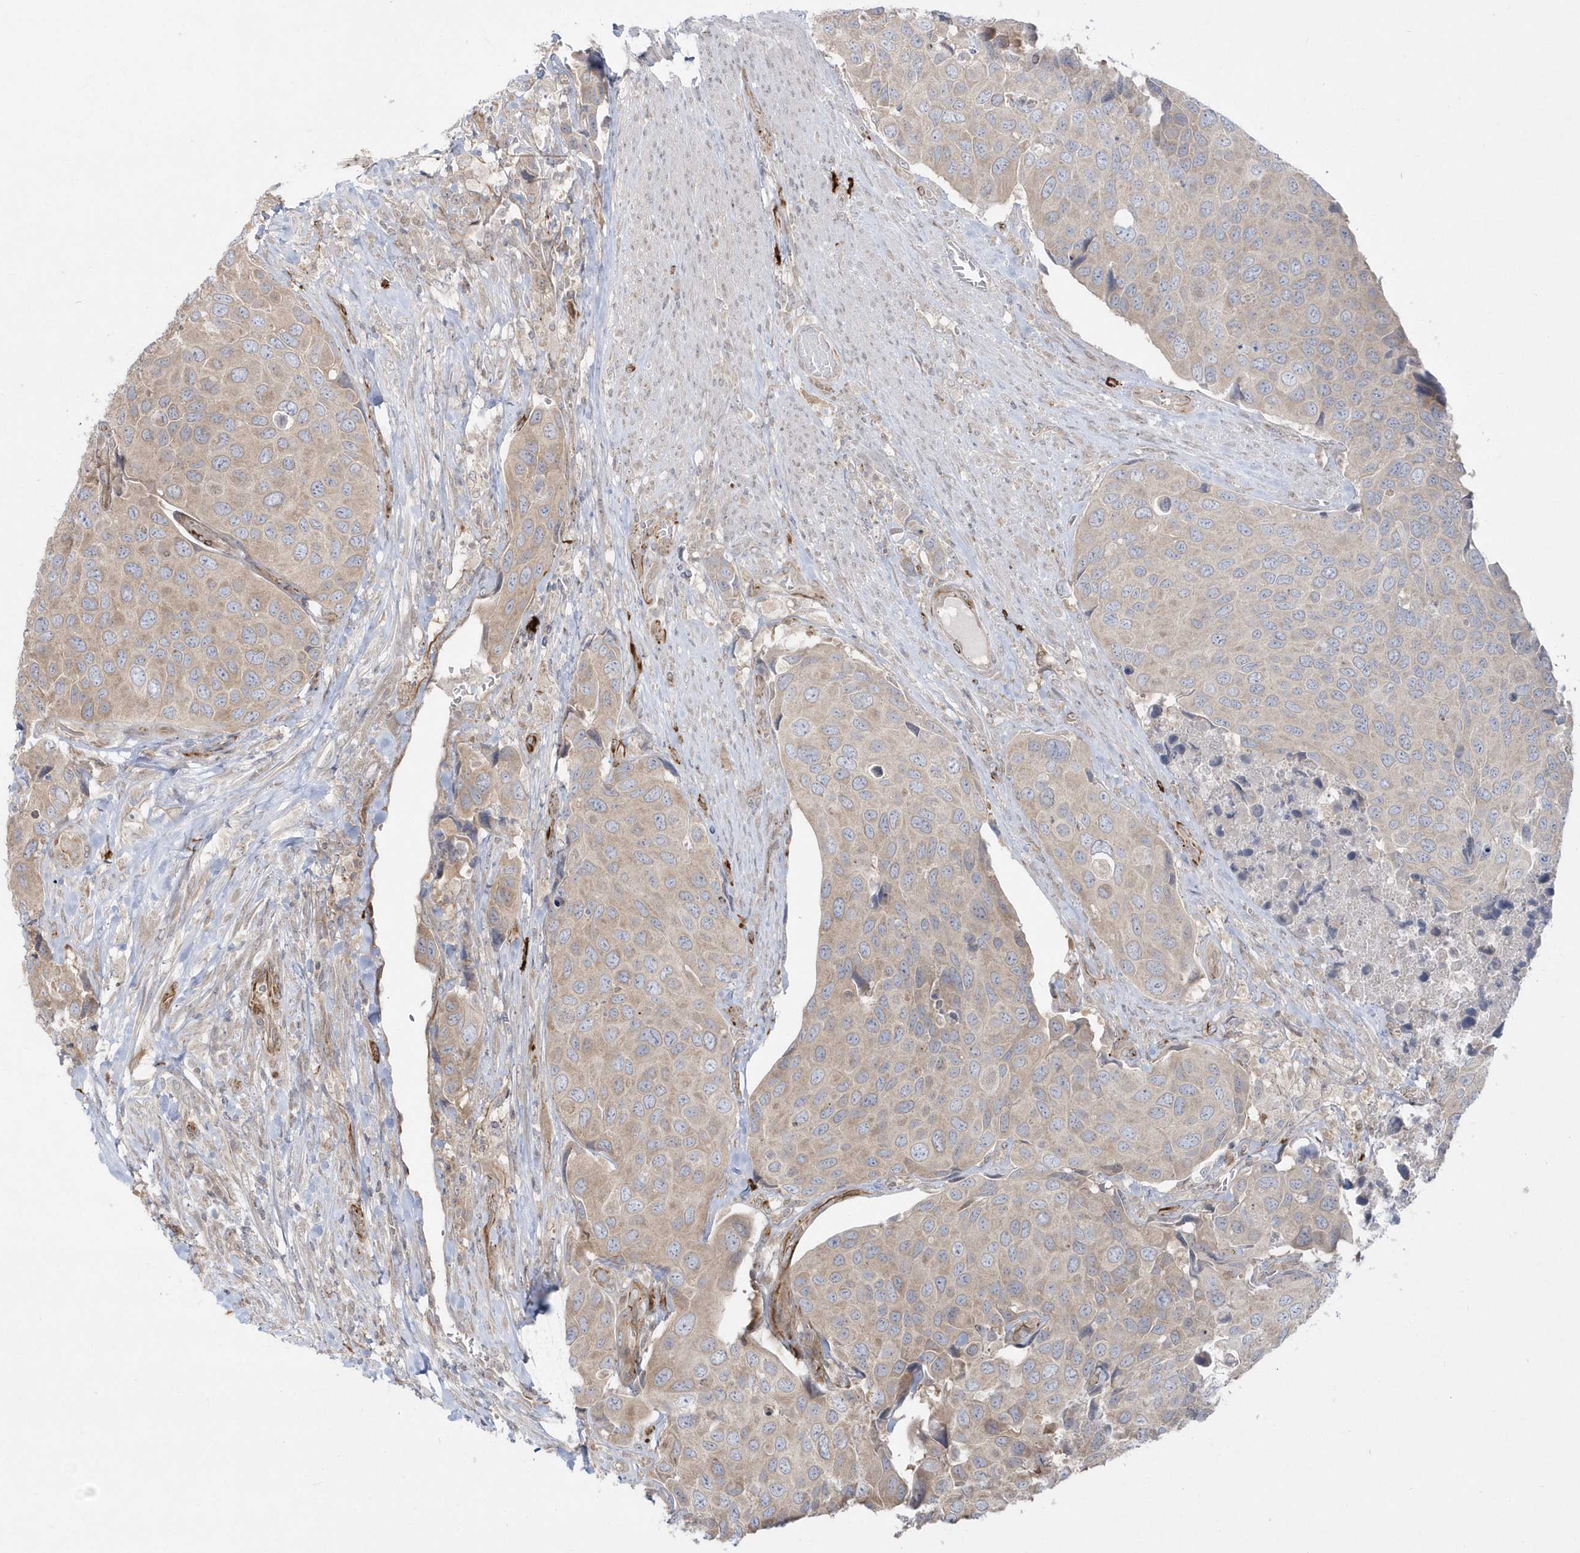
{"staining": {"intensity": "weak", "quantity": "25%-75%", "location": "cytoplasmic/membranous"}, "tissue": "urothelial cancer", "cell_type": "Tumor cells", "image_type": "cancer", "snomed": [{"axis": "morphology", "description": "Urothelial carcinoma, High grade"}, {"axis": "topography", "description": "Urinary bladder"}], "caption": "Immunohistochemical staining of human urothelial cancer exhibits low levels of weak cytoplasmic/membranous positivity in about 25%-75% of tumor cells. The protein is stained brown, and the nuclei are stained in blue (DAB IHC with brightfield microscopy, high magnification).", "gene": "DHX57", "patient": {"sex": "male", "age": 74}}